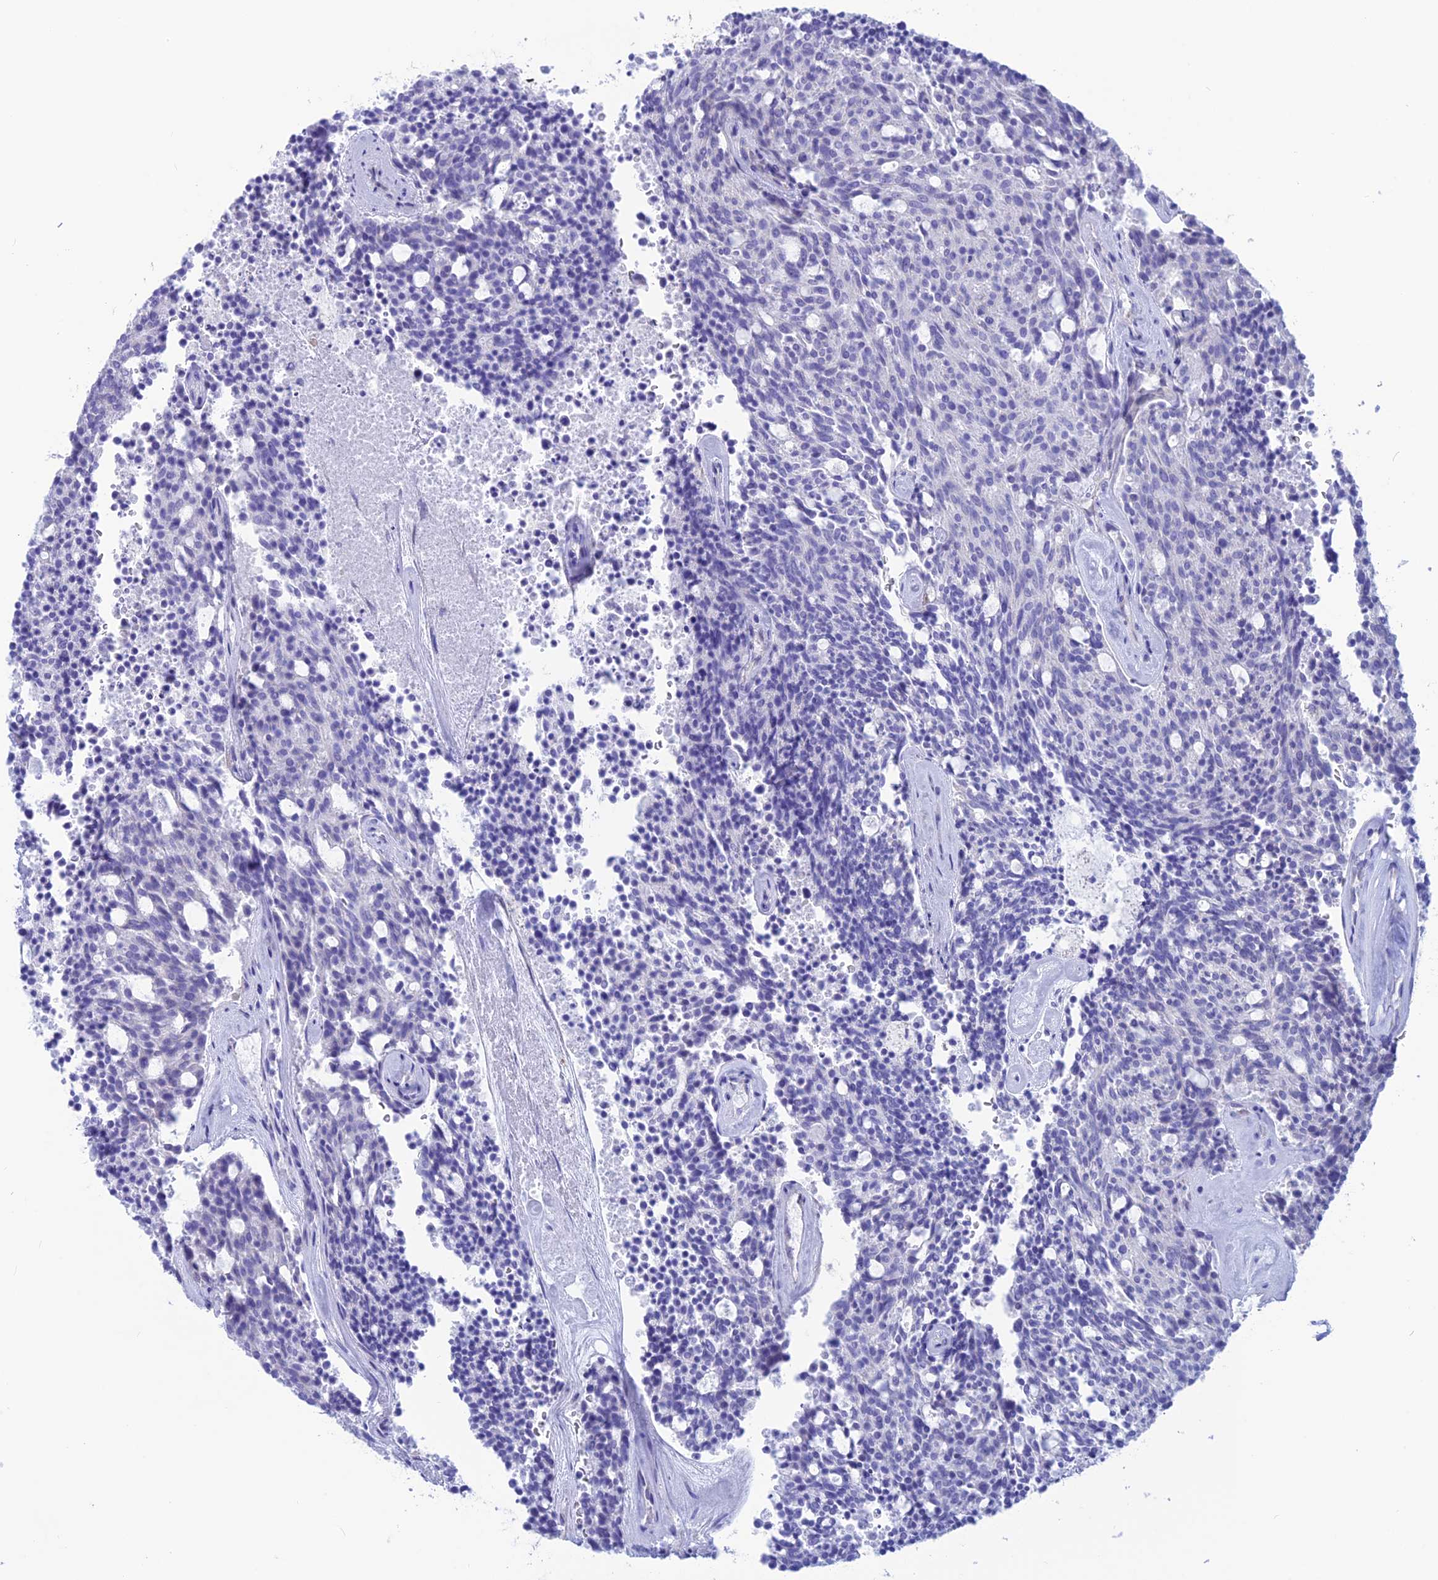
{"staining": {"intensity": "negative", "quantity": "none", "location": "none"}, "tissue": "carcinoid", "cell_type": "Tumor cells", "image_type": "cancer", "snomed": [{"axis": "morphology", "description": "Carcinoid, malignant, NOS"}, {"axis": "topography", "description": "Pancreas"}], "caption": "Human malignant carcinoid stained for a protein using immunohistochemistry (IHC) reveals no positivity in tumor cells.", "gene": "GNGT2", "patient": {"sex": "female", "age": 54}}